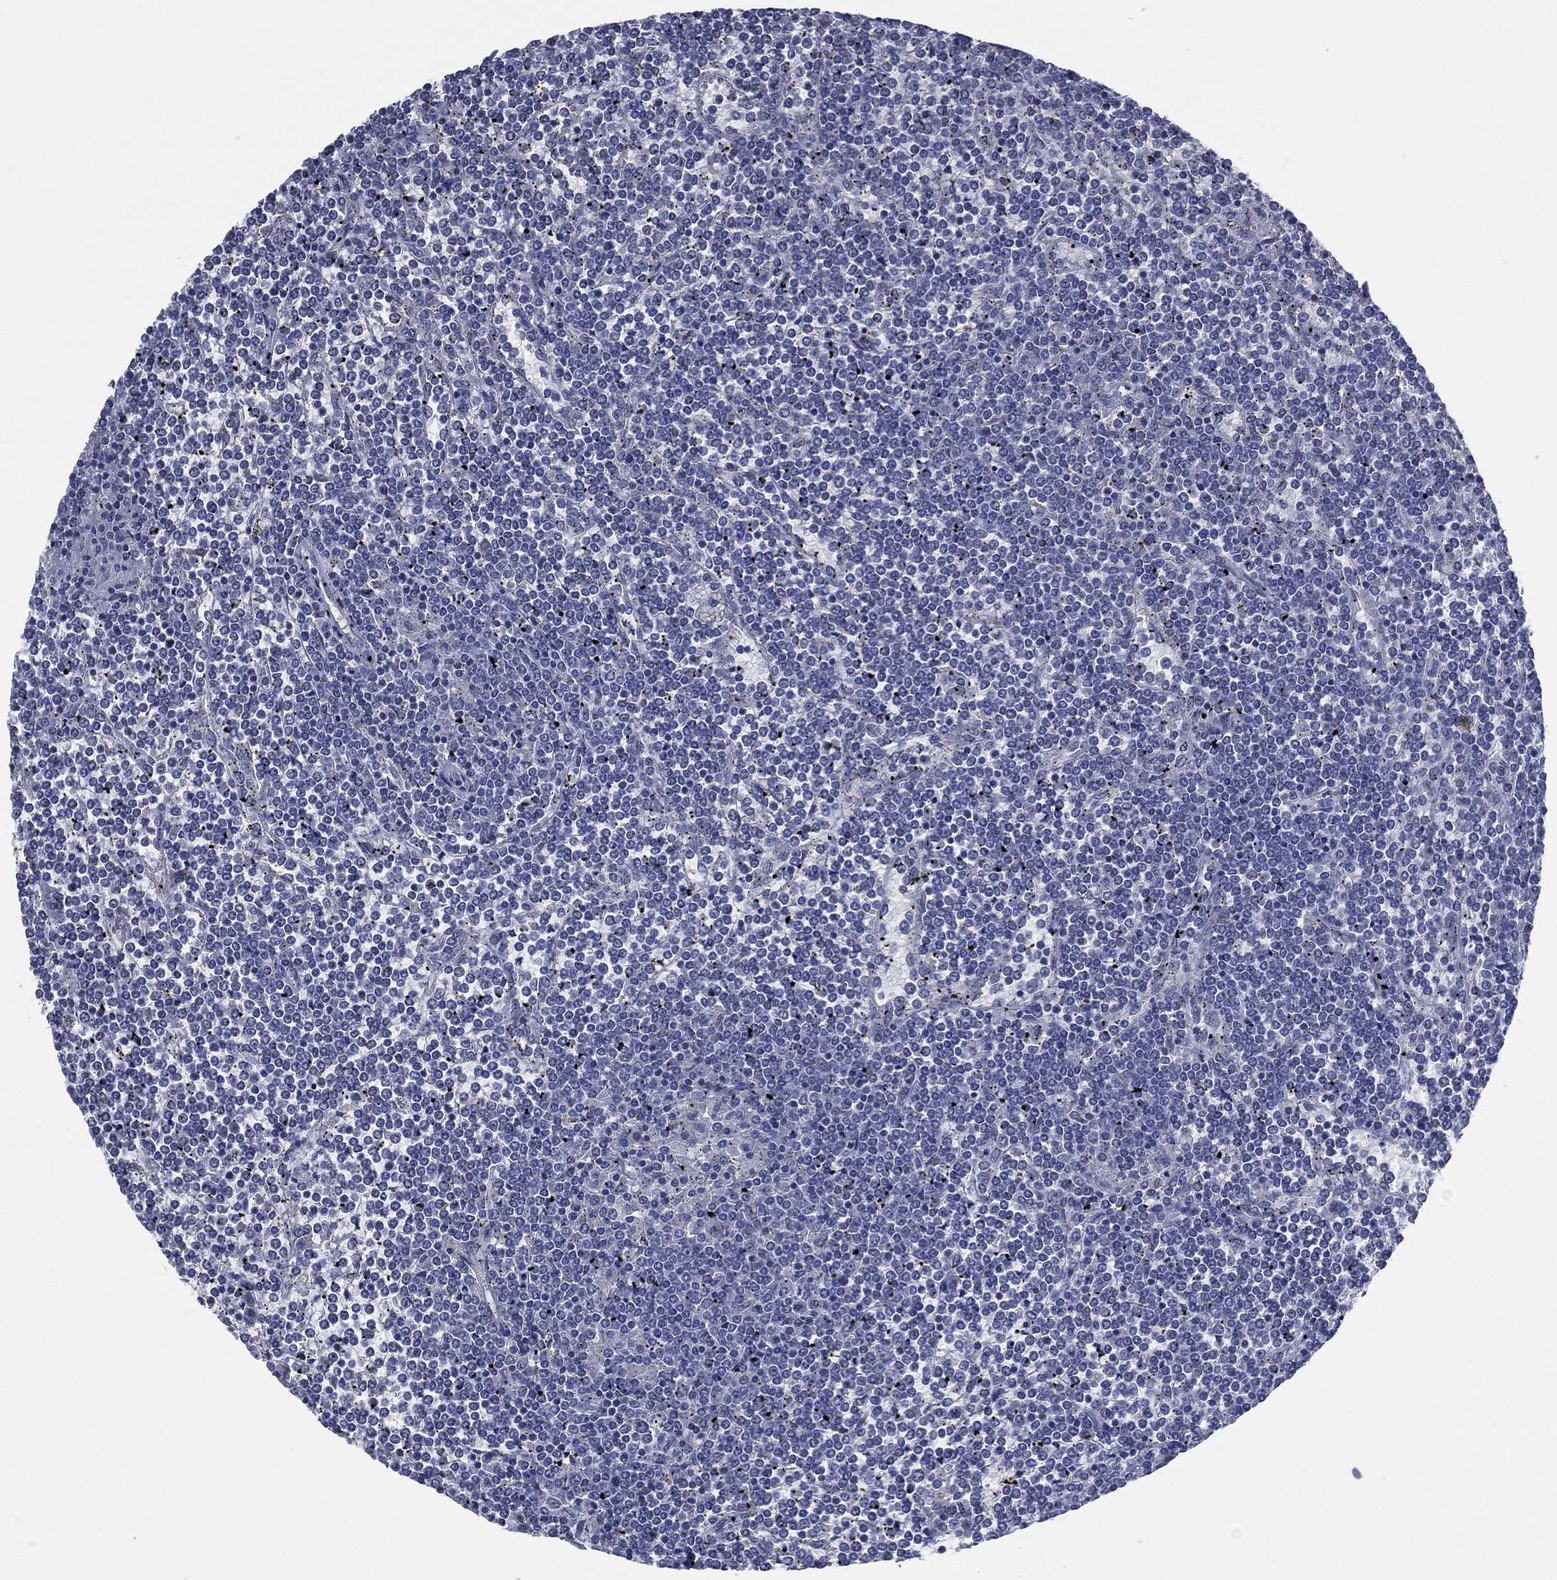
{"staining": {"intensity": "negative", "quantity": "none", "location": "none"}, "tissue": "lymphoma", "cell_type": "Tumor cells", "image_type": "cancer", "snomed": [{"axis": "morphology", "description": "Malignant lymphoma, non-Hodgkin's type, Low grade"}, {"axis": "topography", "description": "Spleen"}], "caption": "High power microscopy photomicrograph of an immunohistochemistry (IHC) histopathology image of lymphoma, revealing no significant staining in tumor cells.", "gene": "AKAP3", "patient": {"sex": "female", "age": 19}}